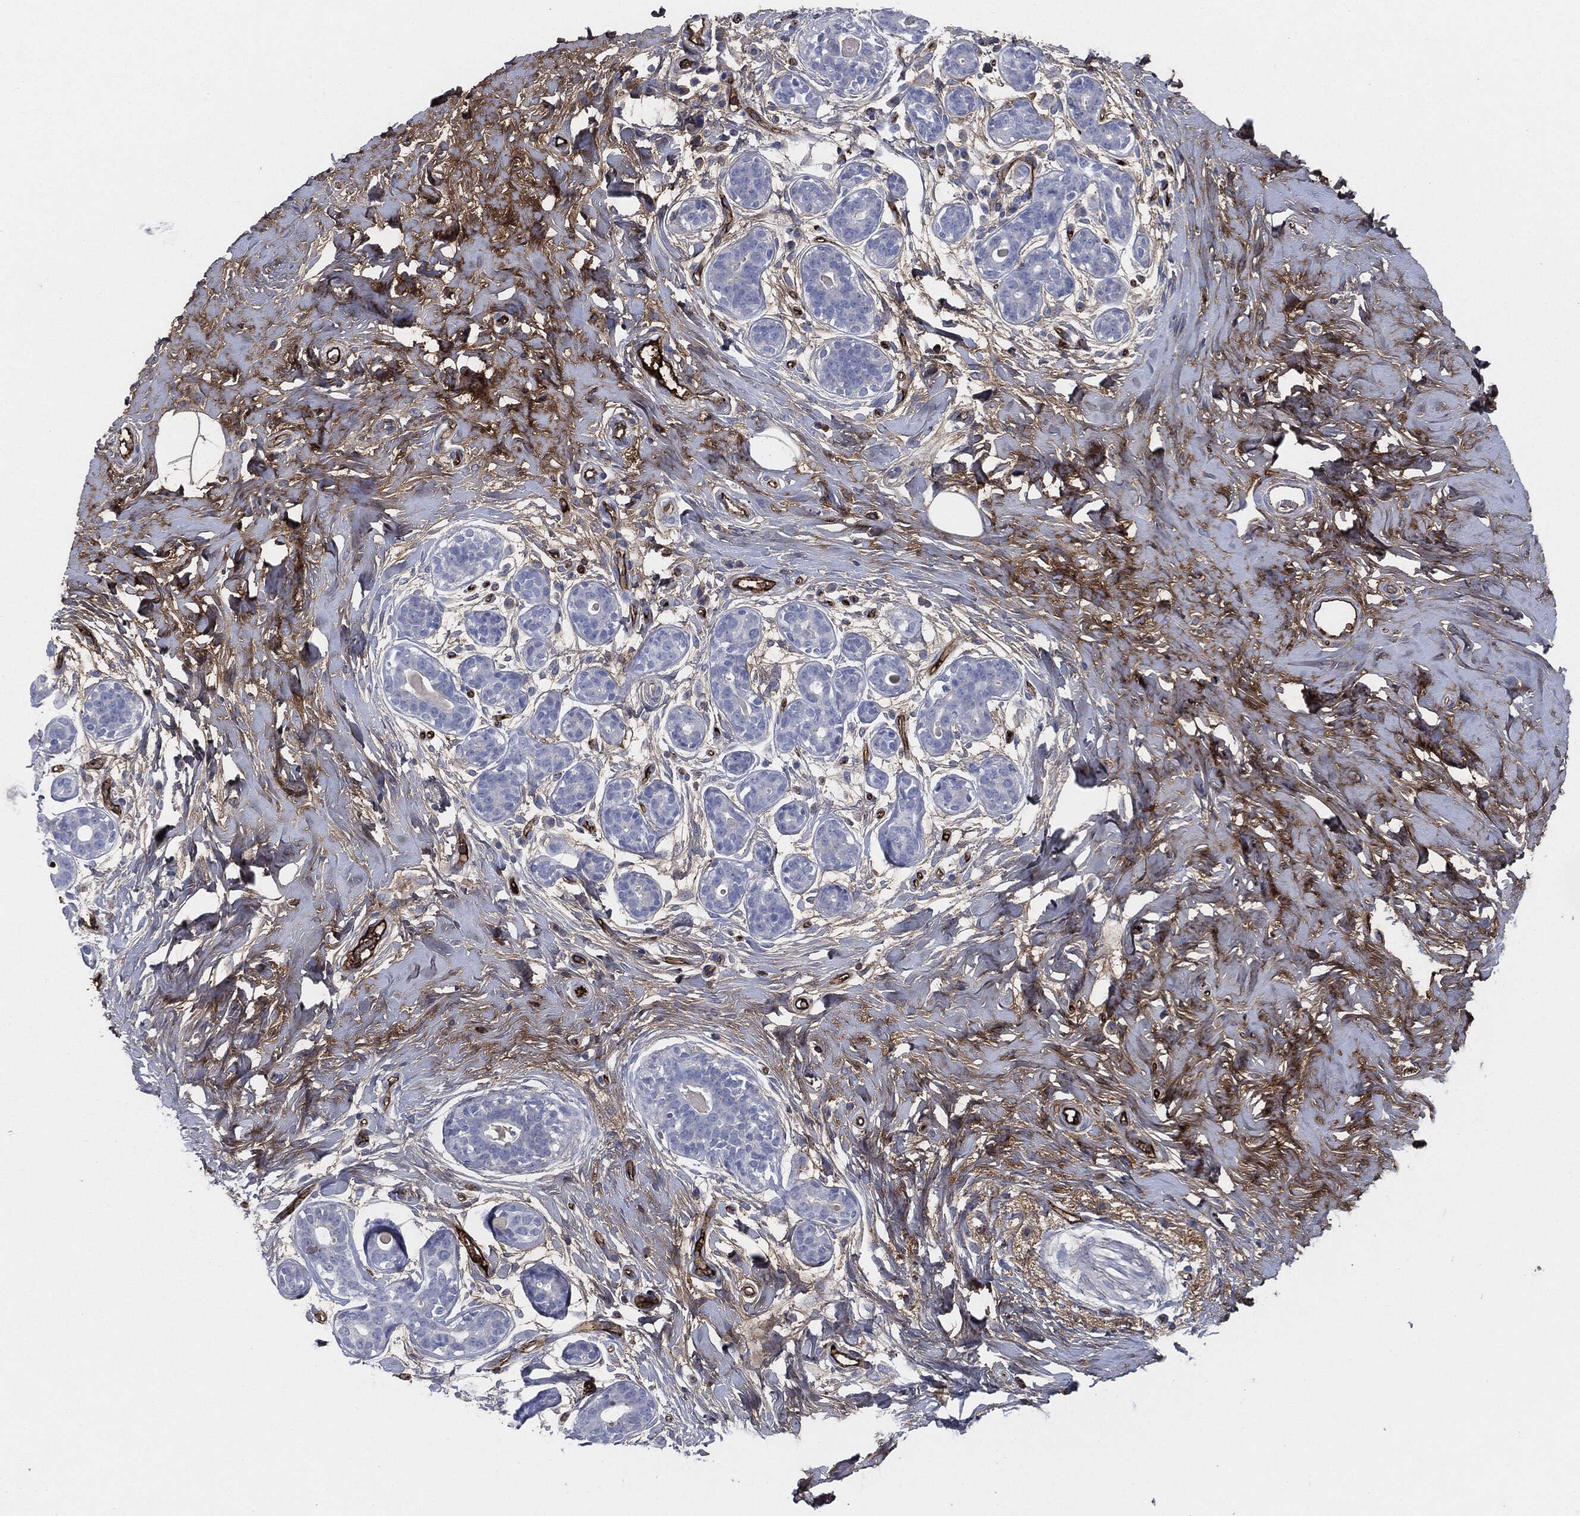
{"staining": {"intensity": "negative", "quantity": "none", "location": "none"}, "tissue": "breast", "cell_type": "Adipocytes", "image_type": "normal", "snomed": [{"axis": "morphology", "description": "Normal tissue, NOS"}, {"axis": "topography", "description": "Breast"}], "caption": "High power microscopy image of an IHC photomicrograph of unremarkable breast, revealing no significant staining in adipocytes.", "gene": "APOB", "patient": {"sex": "female", "age": 43}}